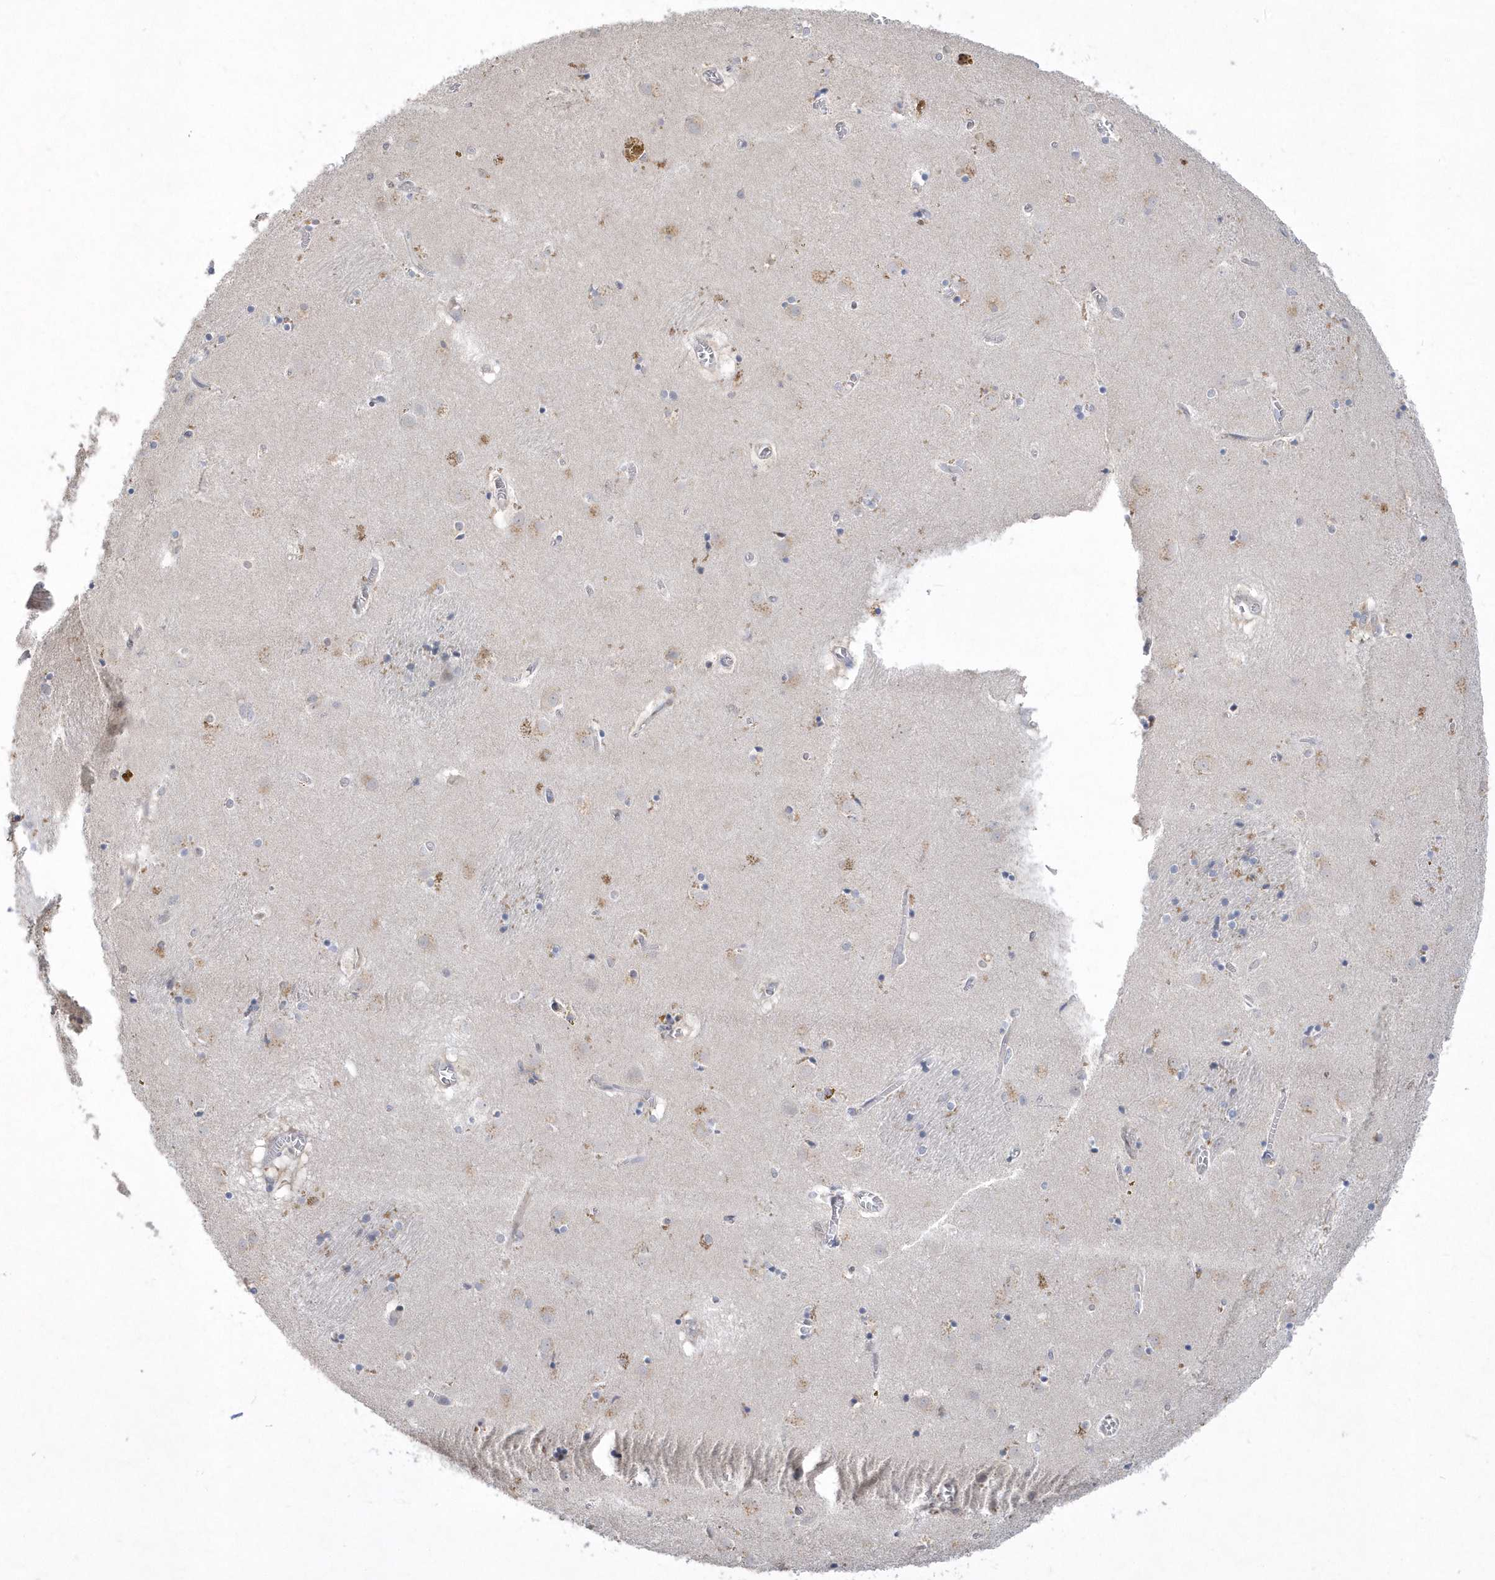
{"staining": {"intensity": "negative", "quantity": "none", "location": "none"}, "tissue": "caudate", "cell_type": "Glial cells", "image_type": "normal", "snomed": [{"axis": "morphology", "description": "Normal tissue, NOS"}, {"axis": "topography", "description": "Lateral ventricle wall"}], "caption": "IHC micrograph of normal caudate: human caudate stained with DAB reveals no significant protein positivity in glial cells. (DAB immunohistochemistry (IHC) with hematoxylin counter stain).", "gene": "TSPEAR", "patient": {"sex": "male", "age": 70}}